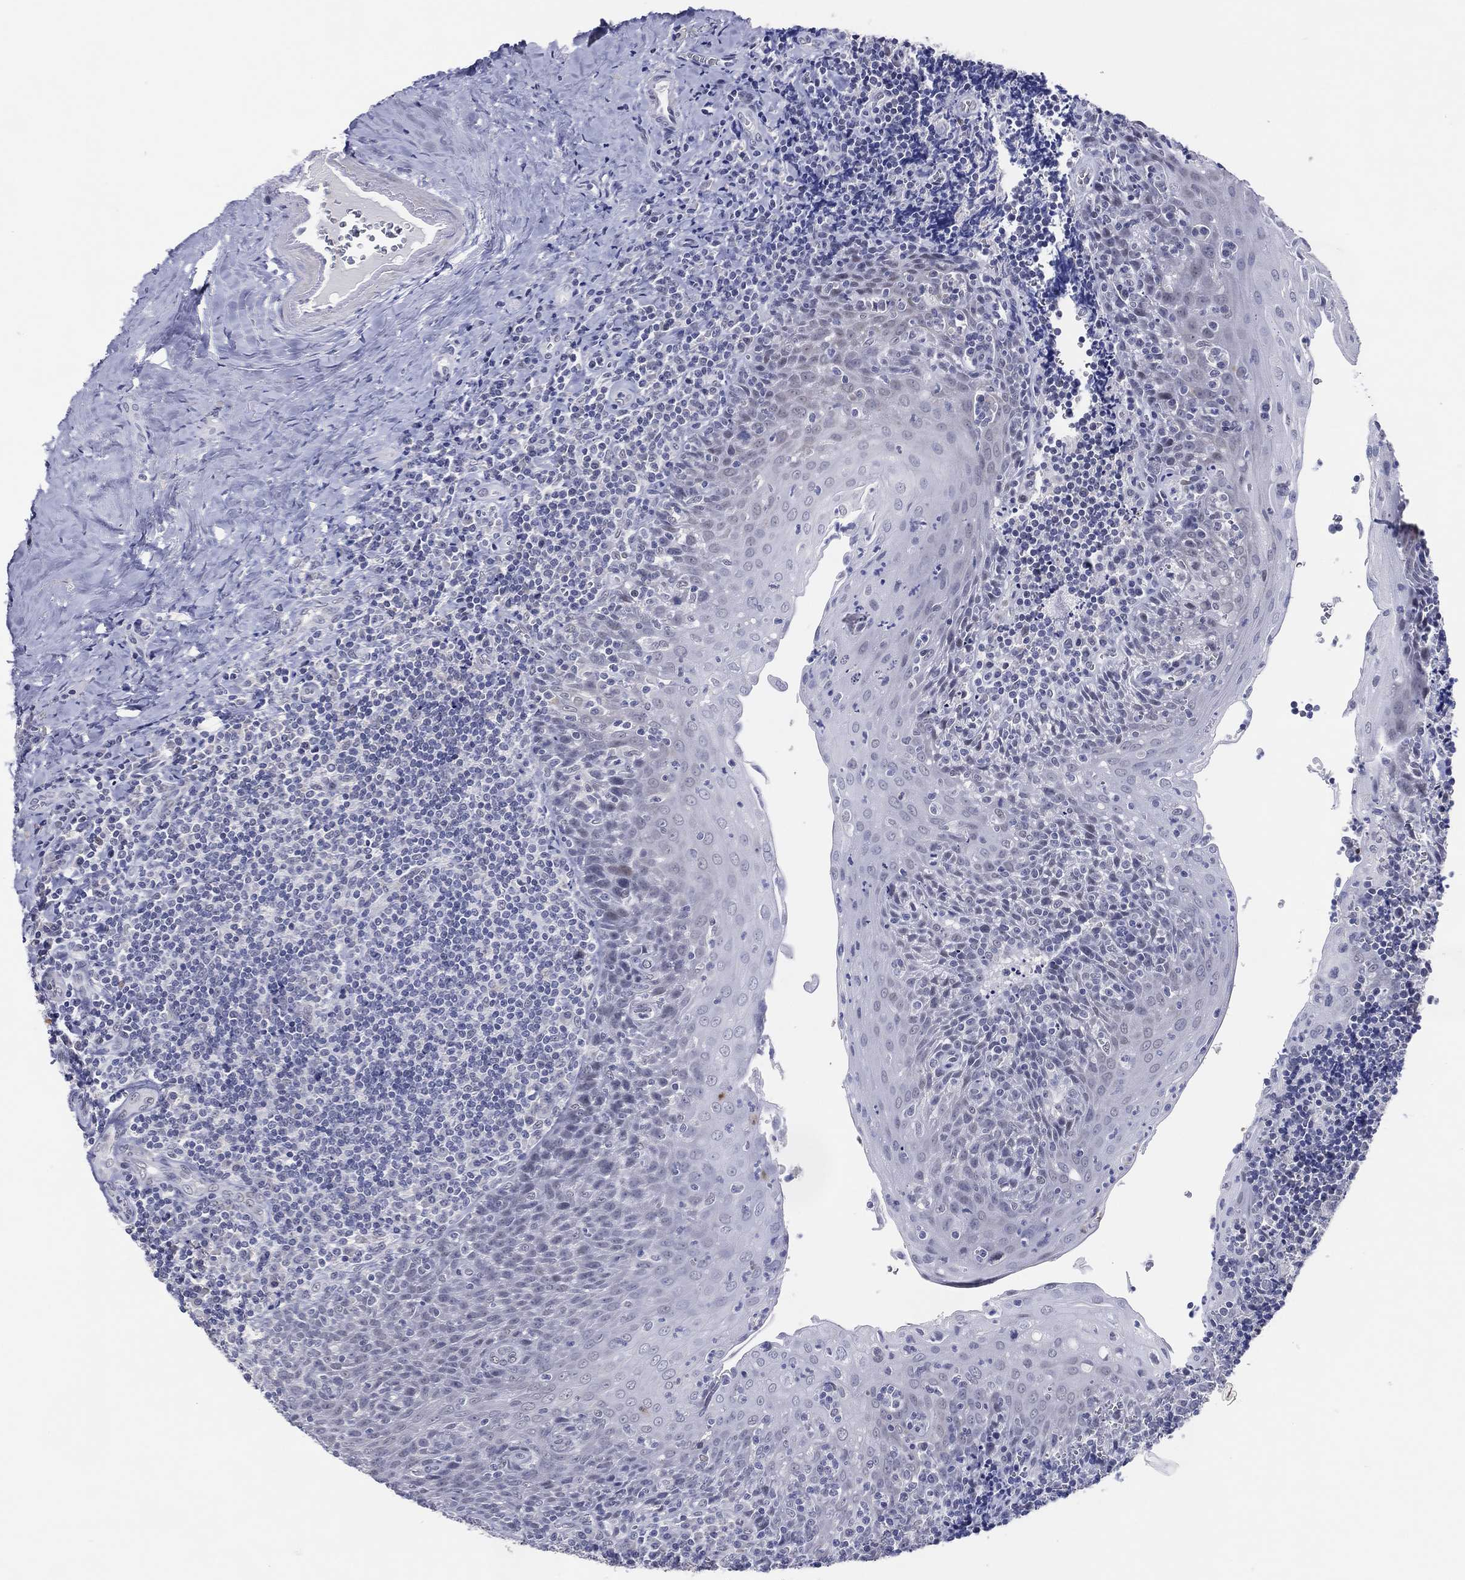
{"staining": {"intensity": "negative", "quantity": "none", "location": "none"}, "tissue": "tonsil", "cell_type": "Germinal center cells", "image_type": "normal", "snomed": [{"axis": "morphology", "description": "Normal tissue, NOS"}, {"axis": "morphology", "description": "Inflammation, NOS"}, {"axis": "topography", "description": "Tonsil"}], "caption": "Photomicrograph shows no protein expression in germinal center cells of normal tonsil. The staining was performed using DAB (3,3'-diaminobenzidine) to visualize the protein expression in brown, while the nuclei were stained in blue with hematoxylin (Magnification: 20x).", "gene": "CFAP58", "patient": {"sex": "female", "age": 31}}